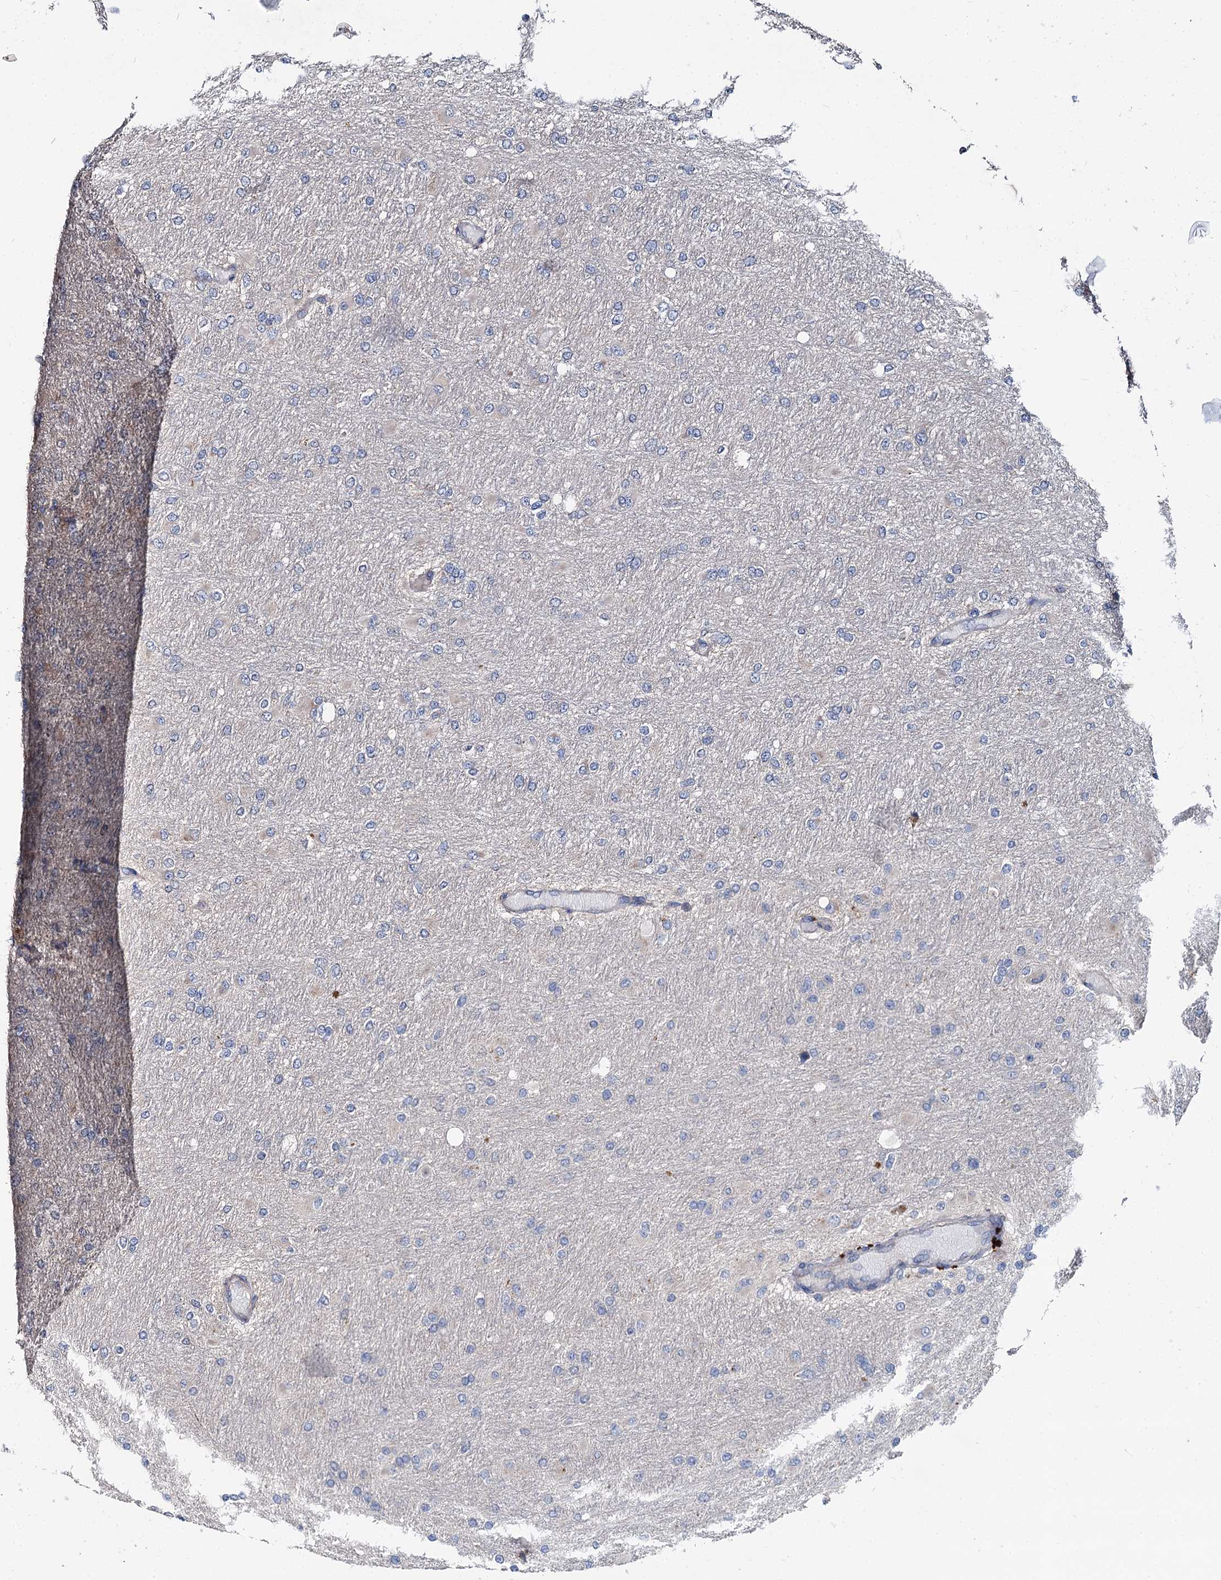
{"staining": {"intensity": "negative", "quantity": "none", "location": "none"}, "tissue": "glioma", "cell_type": "Tumor cells", "image_type": "cancer", "snomed": [{"axis": "morphology", "description": "Glioma, malignant, High grade"}, {"axis": "topography", "description": "Cerebral cortex"}], "caption": "IHC of high-grade glioma (malignant) displays no expression in tumor cells.", "gene": "SPRYD3", "patient": {"sex": "female", "age": 36}}